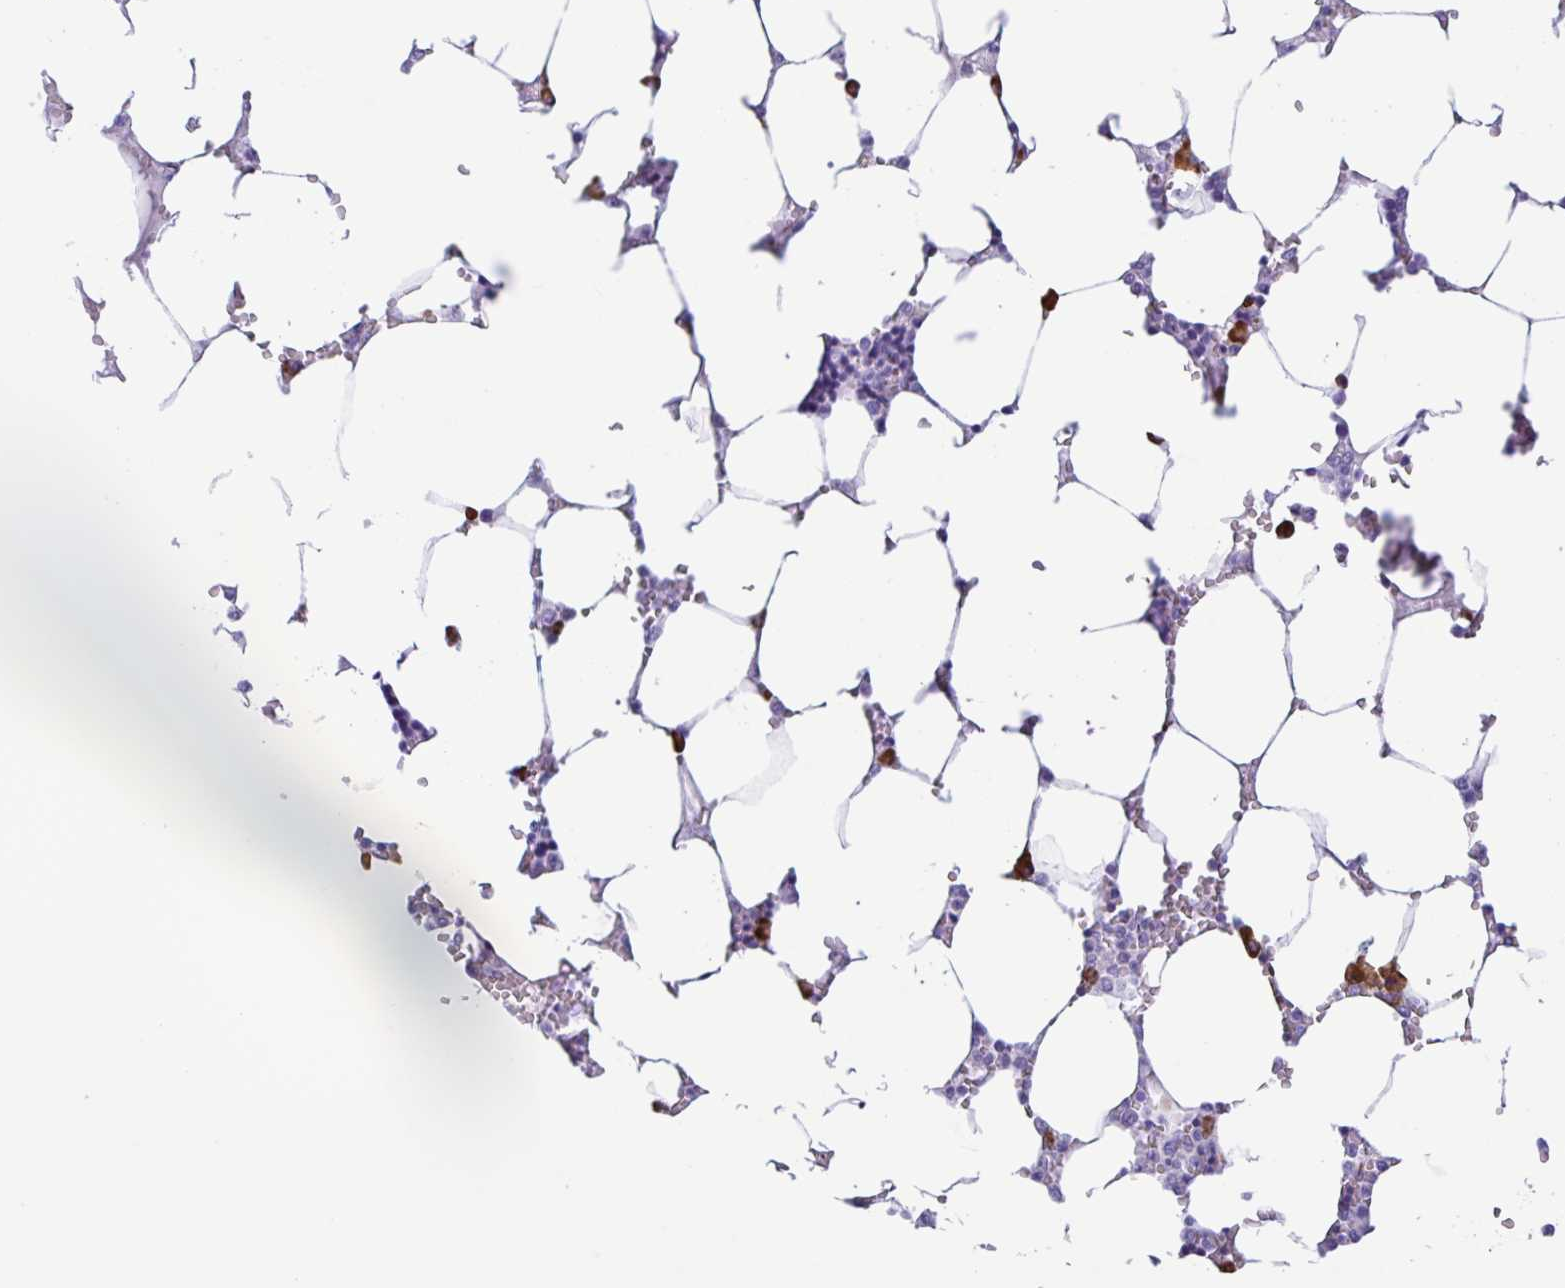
{"staining": {"intensity": "strong", "quantity": "<25%", "location": "cytoplasmic/membranous"}, "tissue": "bone marrow", "cell_type": "Hematopoietic cells", "image_type": "normal", "snomed": [{"axis": "morphology", "description": "Normal tissue, NOS"}, {"axis": "topography", "description": "Bone marrow"}], "caption": "DAB (3,3'-diaminobenzidine) immunohistochemical staining of benign bone marrow displays strong cytoplasmic/membranous protein expression in about <25% of hematopoietic cells.", "gene": "PIGF", "patient": {"sex": "male", "age": 64}}